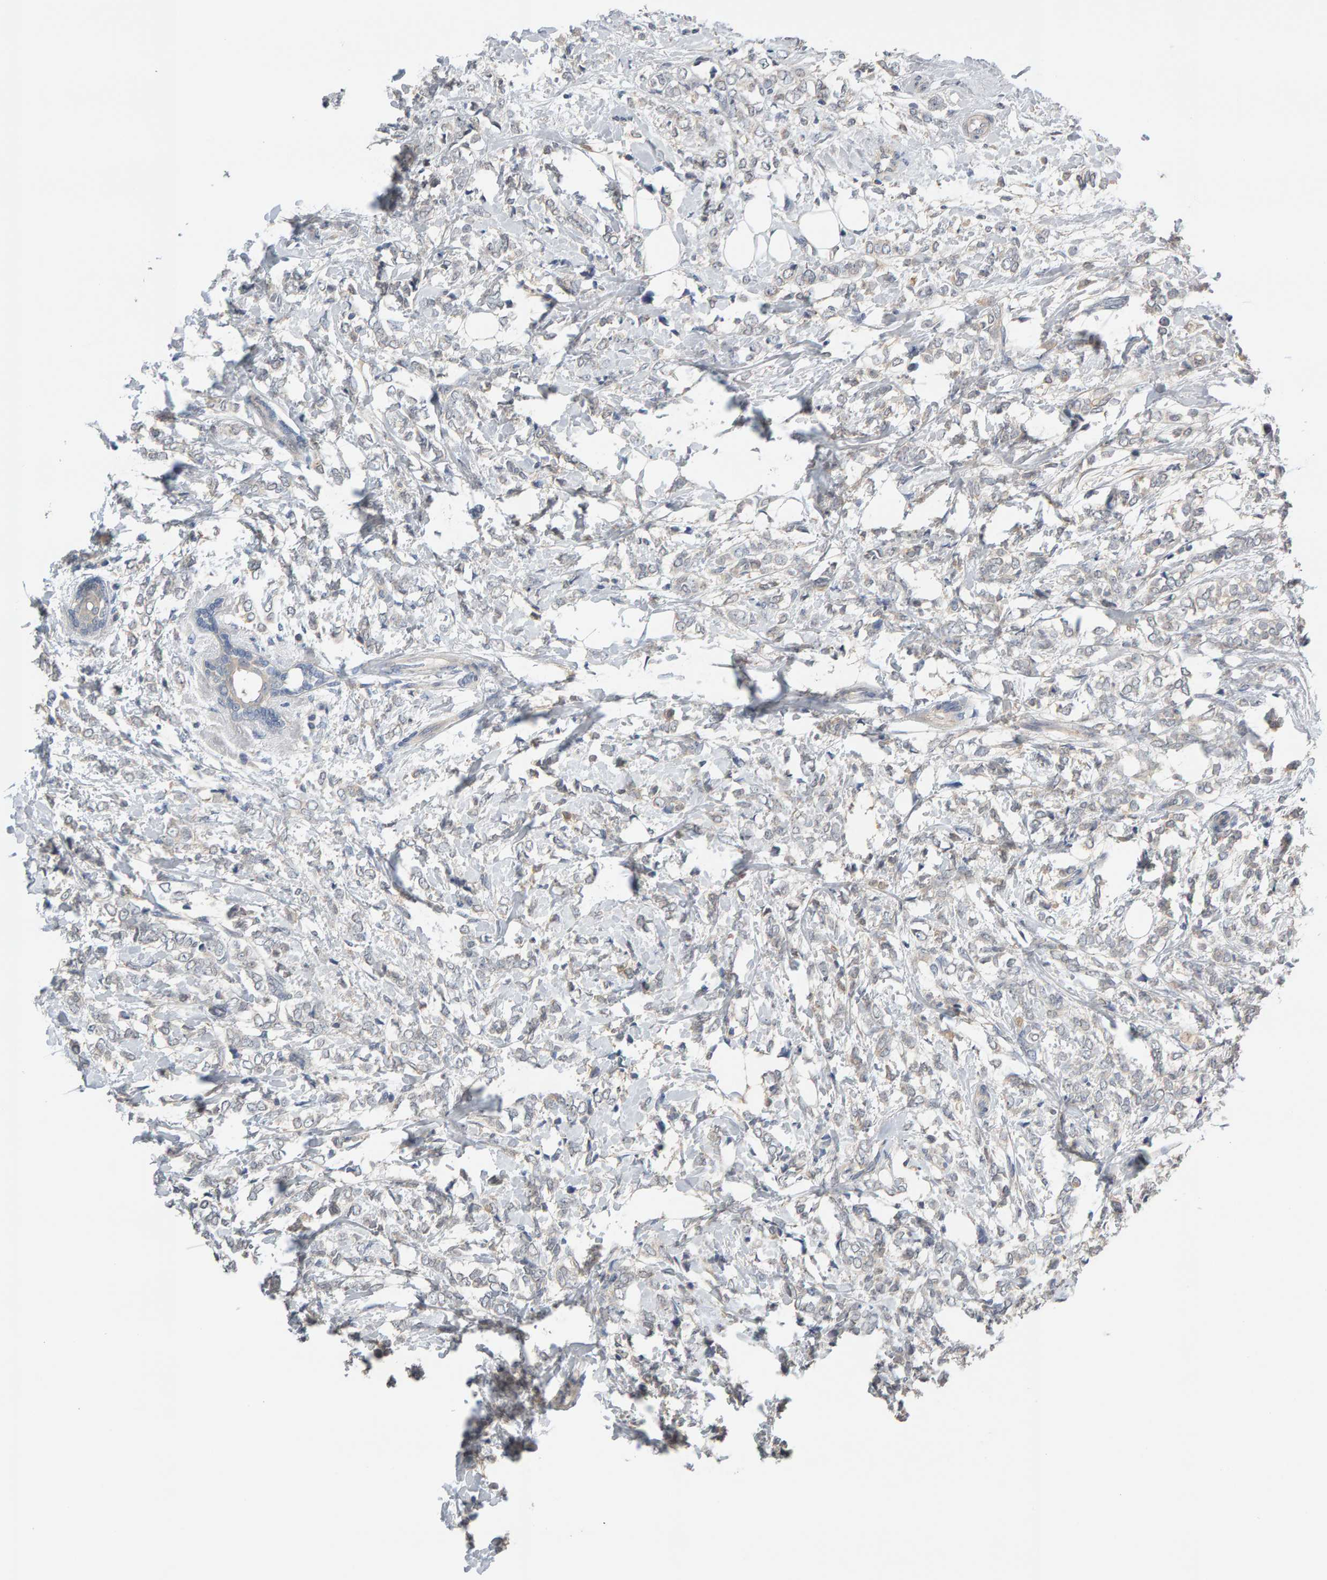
{"staining": {"intensity": "negative", "quantity": "none", "location": "none"}, "tissue": "breast cancer", "cell_type": "Tumor cells", "image_type": "cancer", "snomed": [{"axis": "morphology", "description": "Normal tissue, NOS"}, {"axis": "morphology", "description": "Lobular carcinoma"}, {"axis": "topography", "description": "Breast"}], "caption": "An immunohistochemistry (IHC) micrograph of breast cancer is shown. There is no staining in tumor cells of breast cancer.", "gene": "GFUS", "patient": {"sex": "female", "age": 47}}